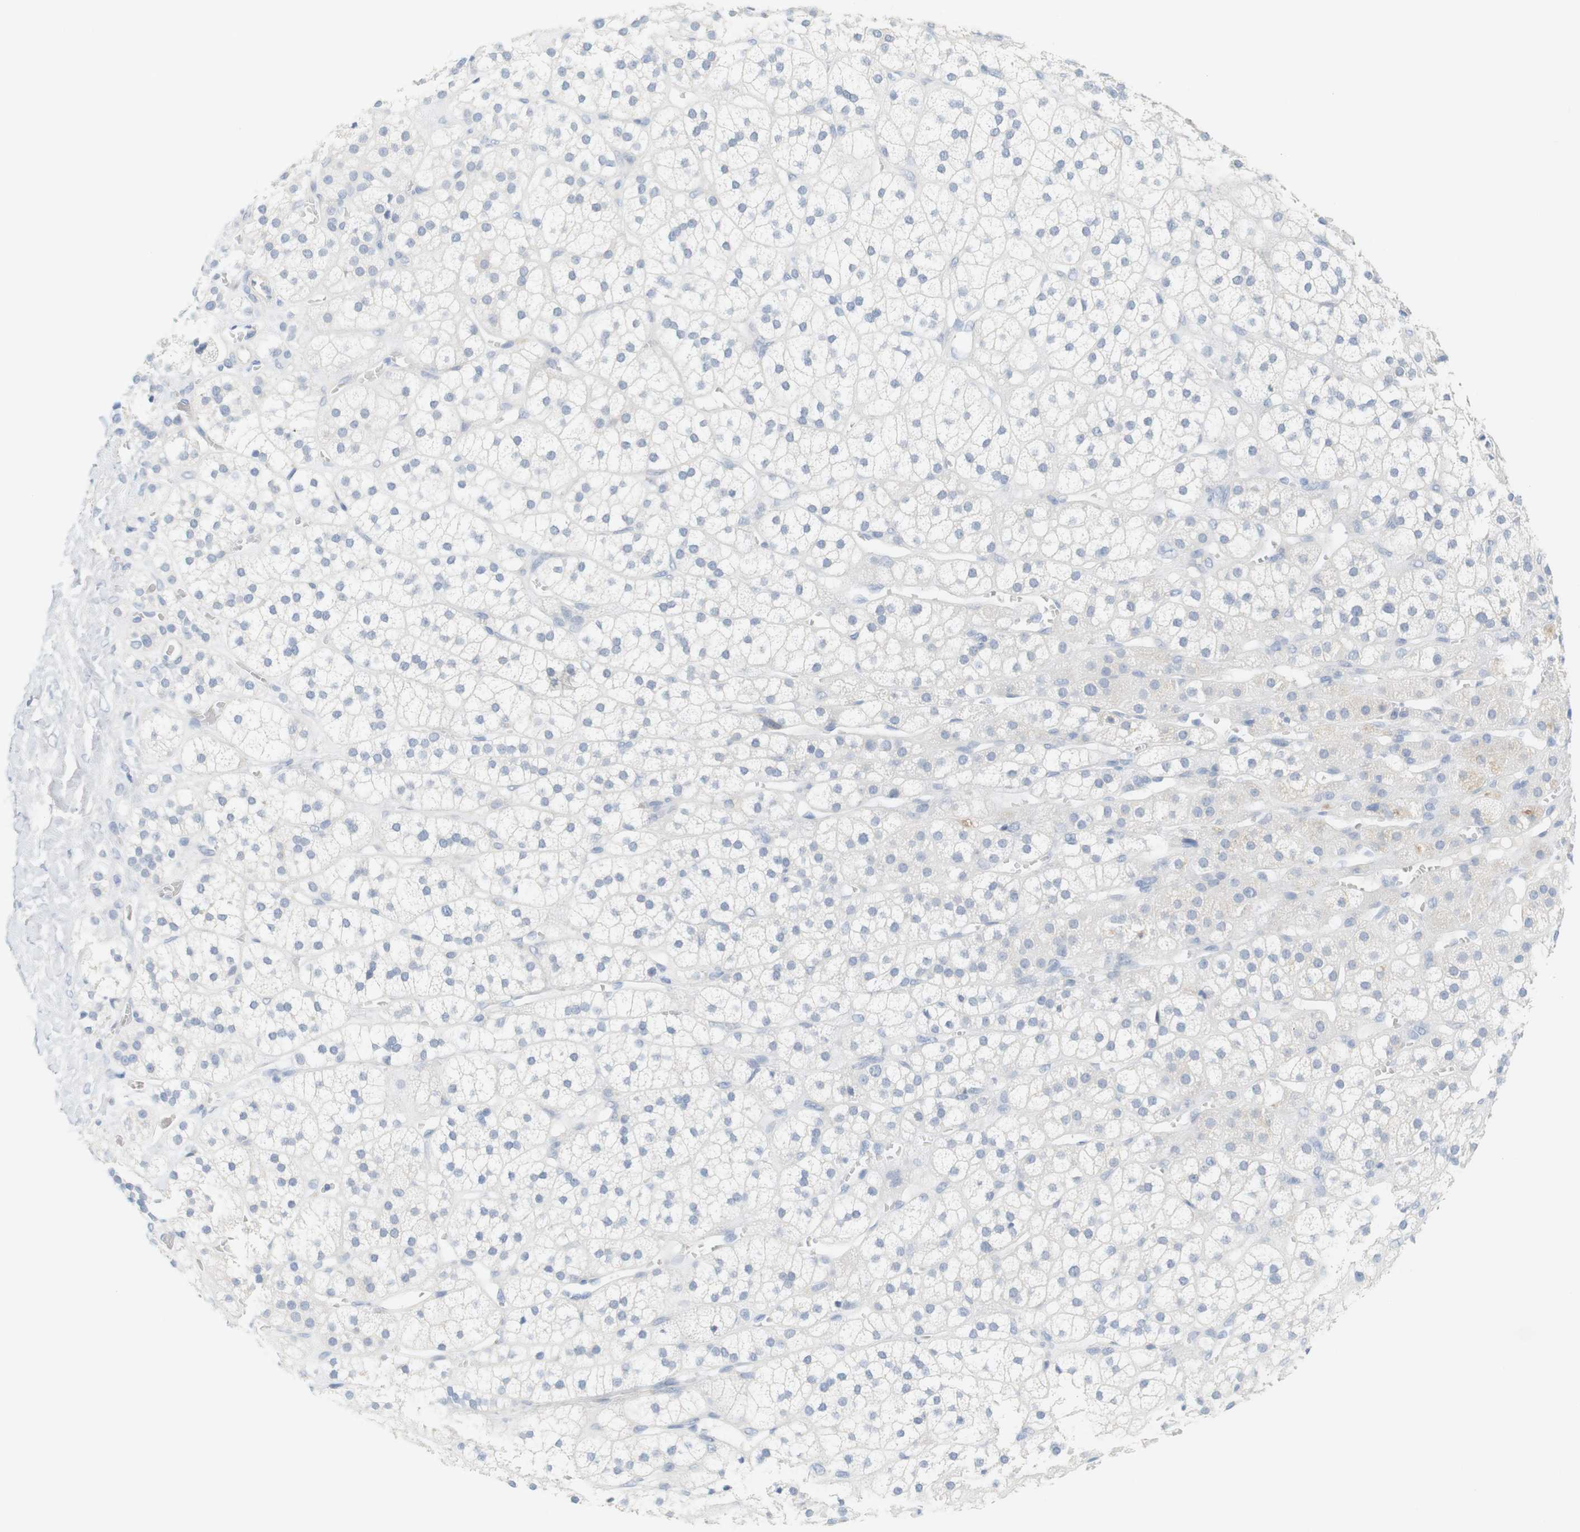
{"staining": {"intensity": "negative", "quantity": "none", "location": "none"}, "tissue": "adrenal gland", "cell_type": "Glandular cells", "image_type": "normal", "snomed": [{"axis": "morphology", "description": "Normal tissue, NOS"}, {"axis": "topography", "description": "Adrenal gland"}], "caption": "DAB (3,3'-diaminobenzidine) immunohistochemical staining of benign human adrenal gland reveals no significant expression in glandular cells.", "gene": "RGS9", "patient": {"sex": "male", "age": 56}}